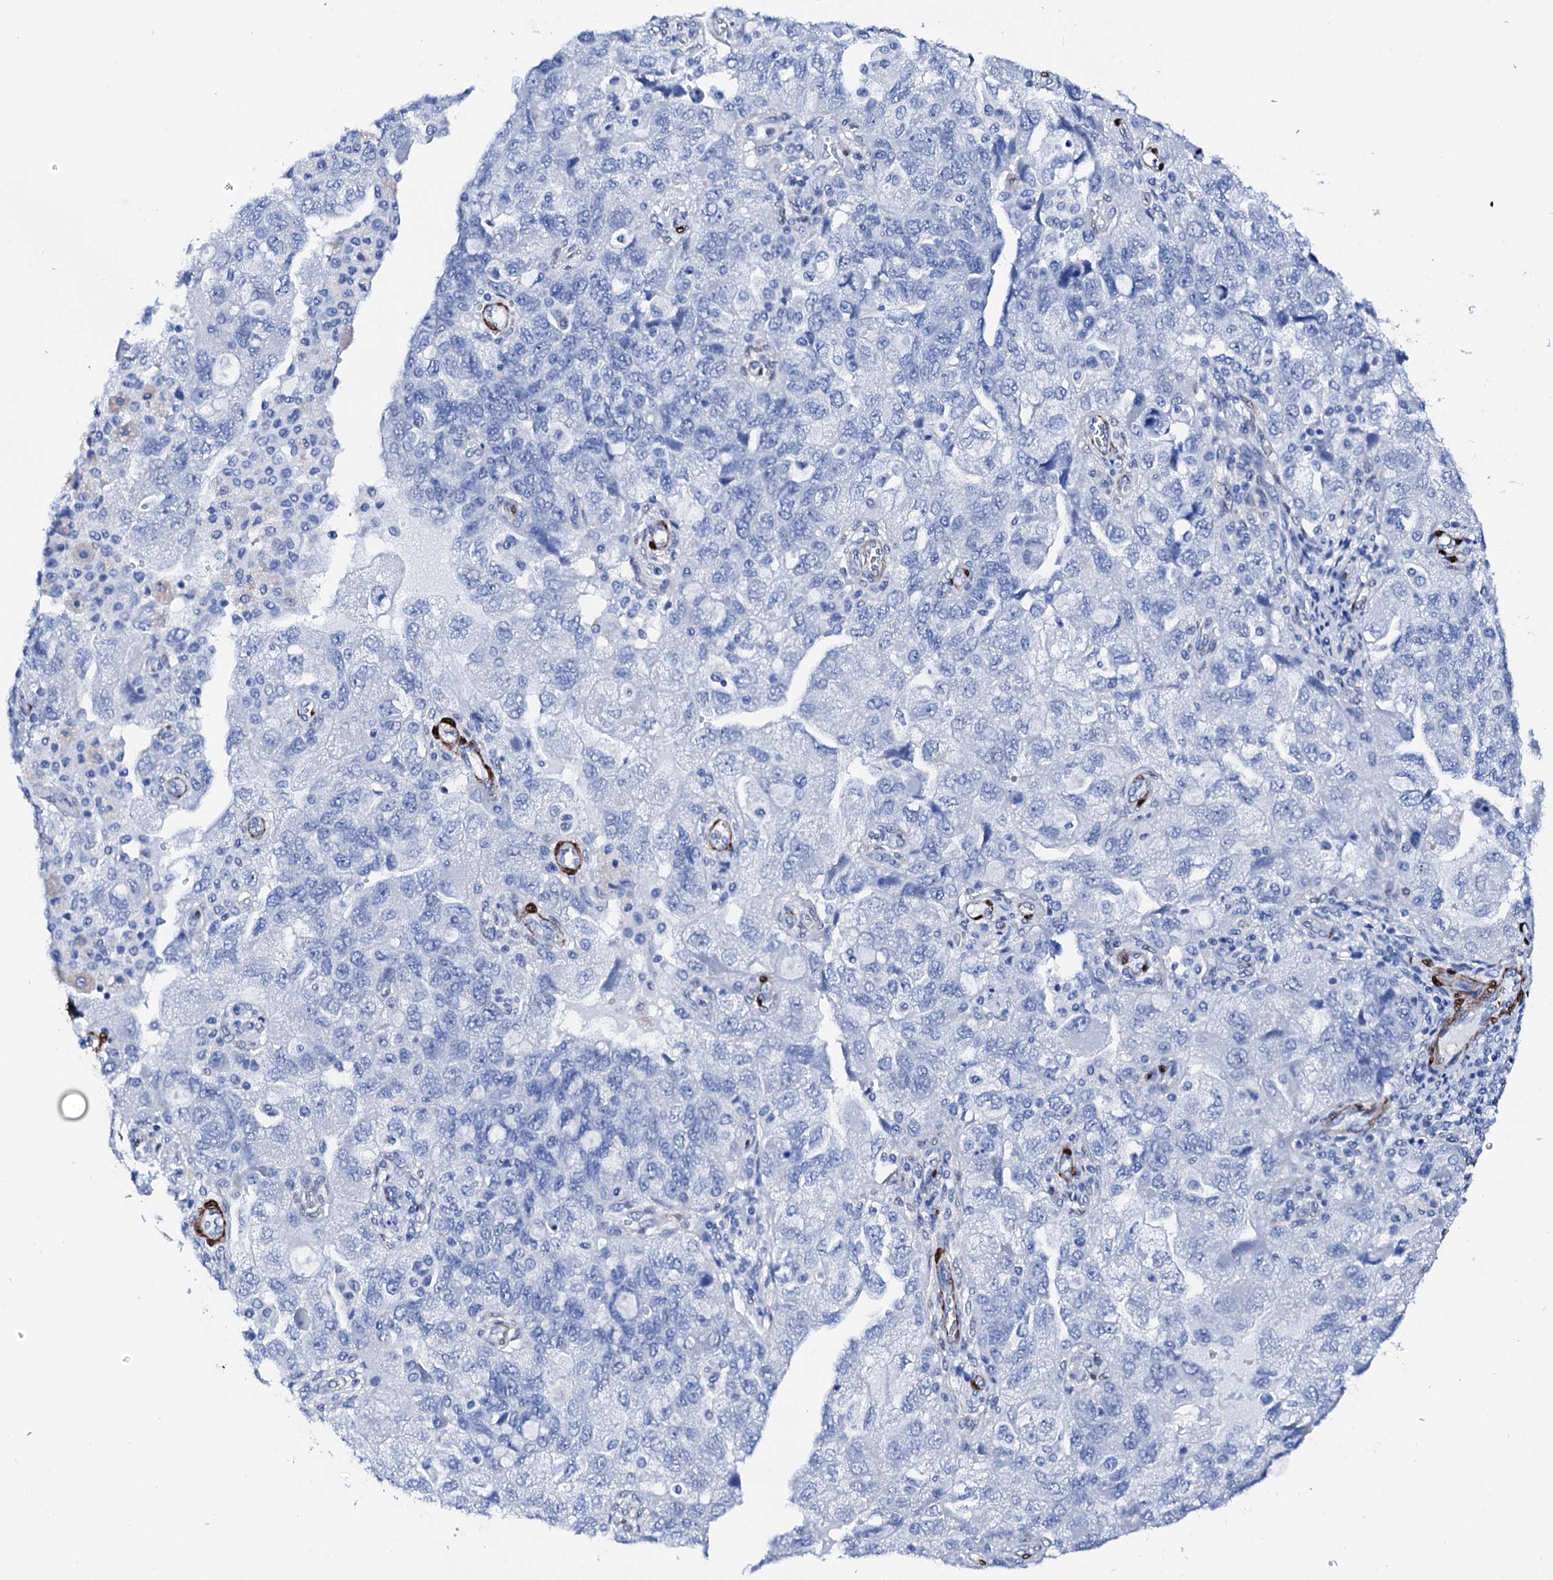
{"staining": {"intensity": "negative", "quantity": "none", "location": "none"}, "tissue": "ovarian cancer", "cell_type": "Tumor cells", "image_type": "cancer", "snomed": [{"axis": "morphology", "description": "Carcinoma, NOS"}, {"axis": "morphology", "description": "Cystadenocarcinoma, serous, NOS"}, {"axis": "topography", "description": "Ovary"}], "caption": "Ovarian cancer was stained to show a protein in brown. There is no significant expression in tumor cells. Brightfield microscopy of immunohistochemistry (IHC) stained with DAB (brown) and hematoxylin (blue), captured at high magnification.", "gene": "NRIP2", "patient": {"sex": "female", "age": 69}}